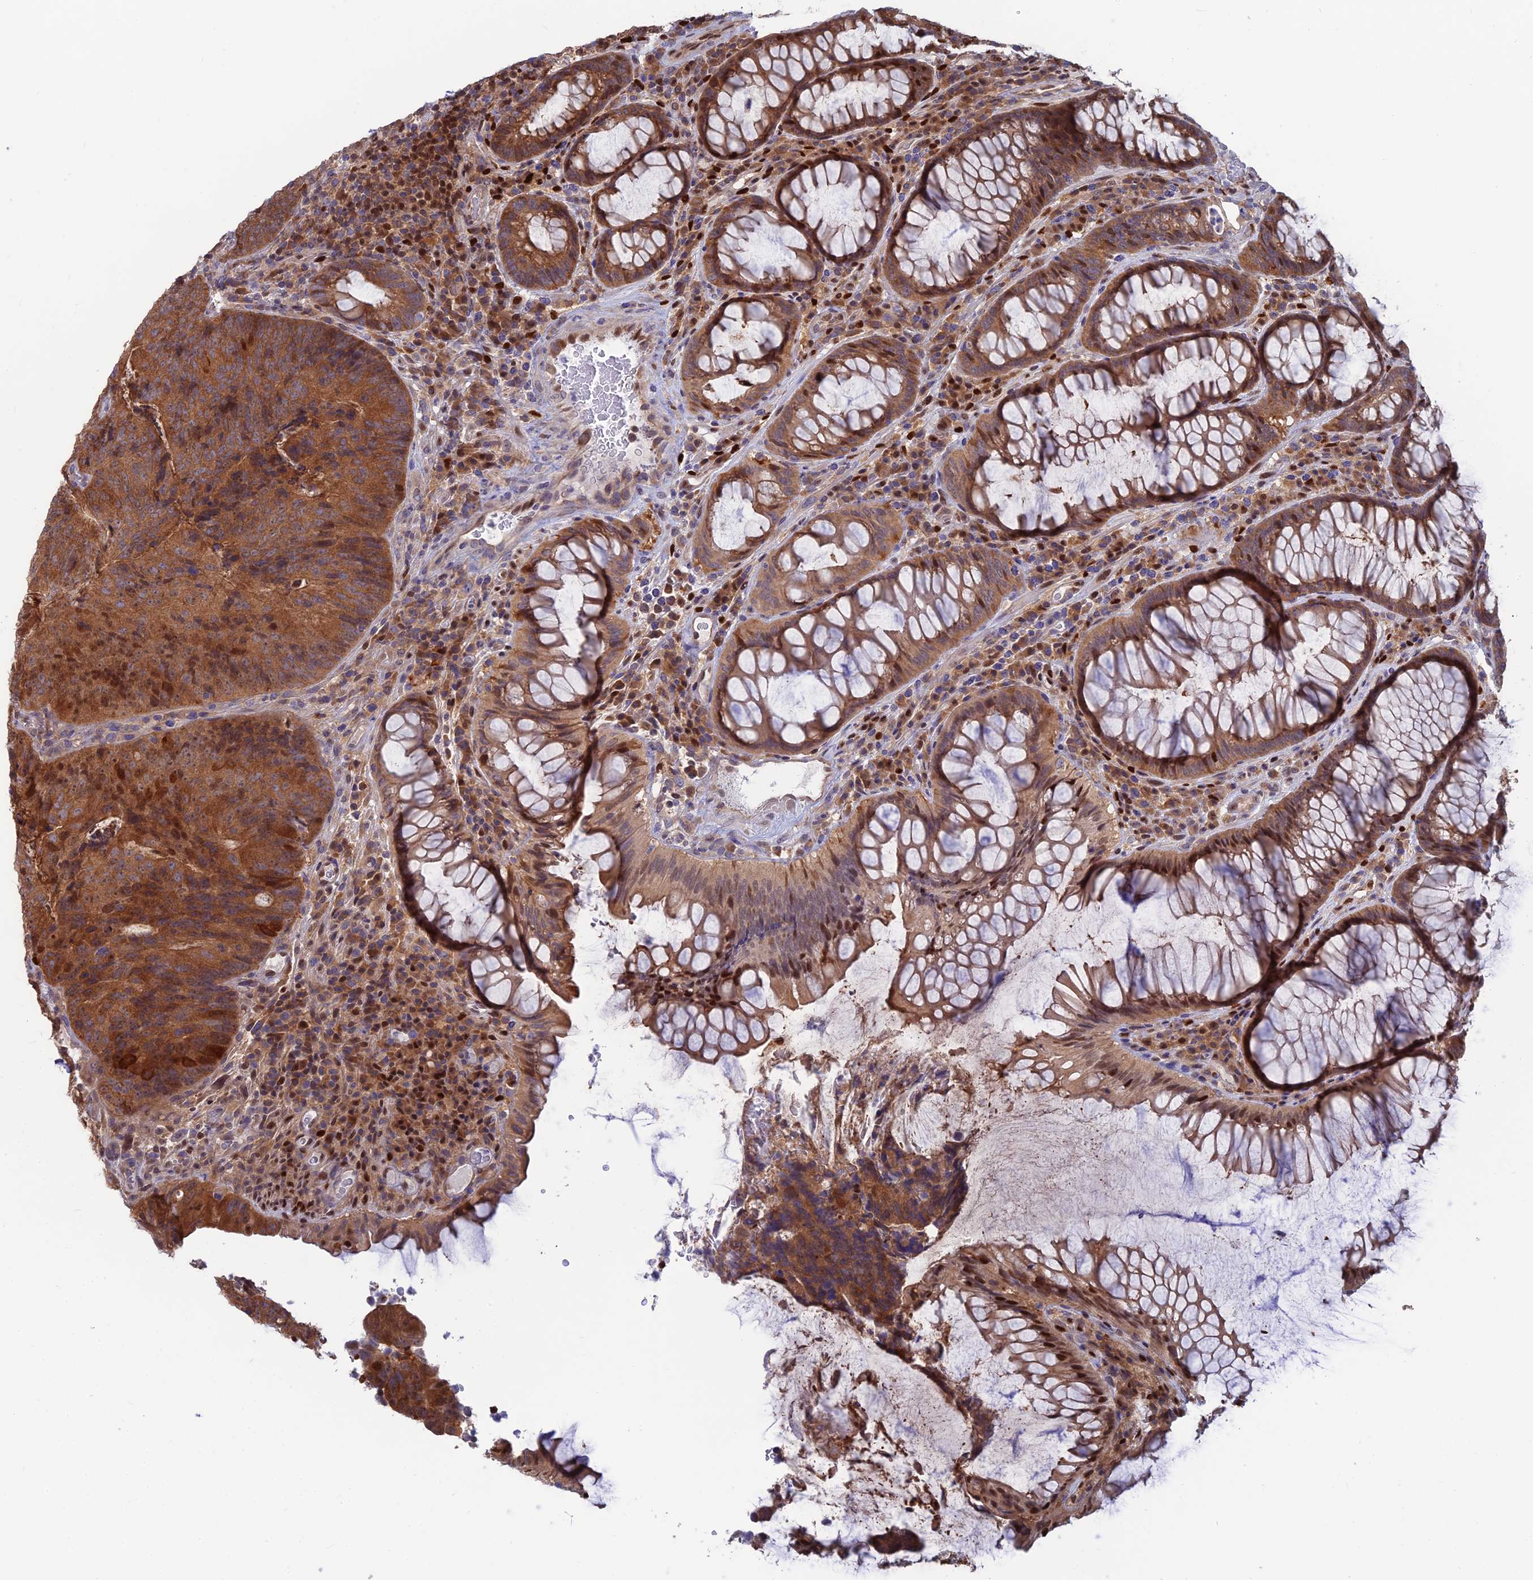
{"staining": {"intensity": "strong", "quantity": ">75%", "location": "cytoplasmic/membranous,nuclear"}, "tissue": "colorectal cancer", "cell_type": "Tumor cells", "image_type": "cancer", "snomed": [{"axis": "morphology", "description": "Adenocarcinoma, NOS"}, {"axis": "topography", "description": "Colon"}], "caption": "Protein expression analysis of colorectal cancer exhibits strong cytoplasmic/membranous and nuclear expression in approximately >75% of tumor cells.", "gene": "DNPEP", "patient": {"sex": "female", "age": 67}}